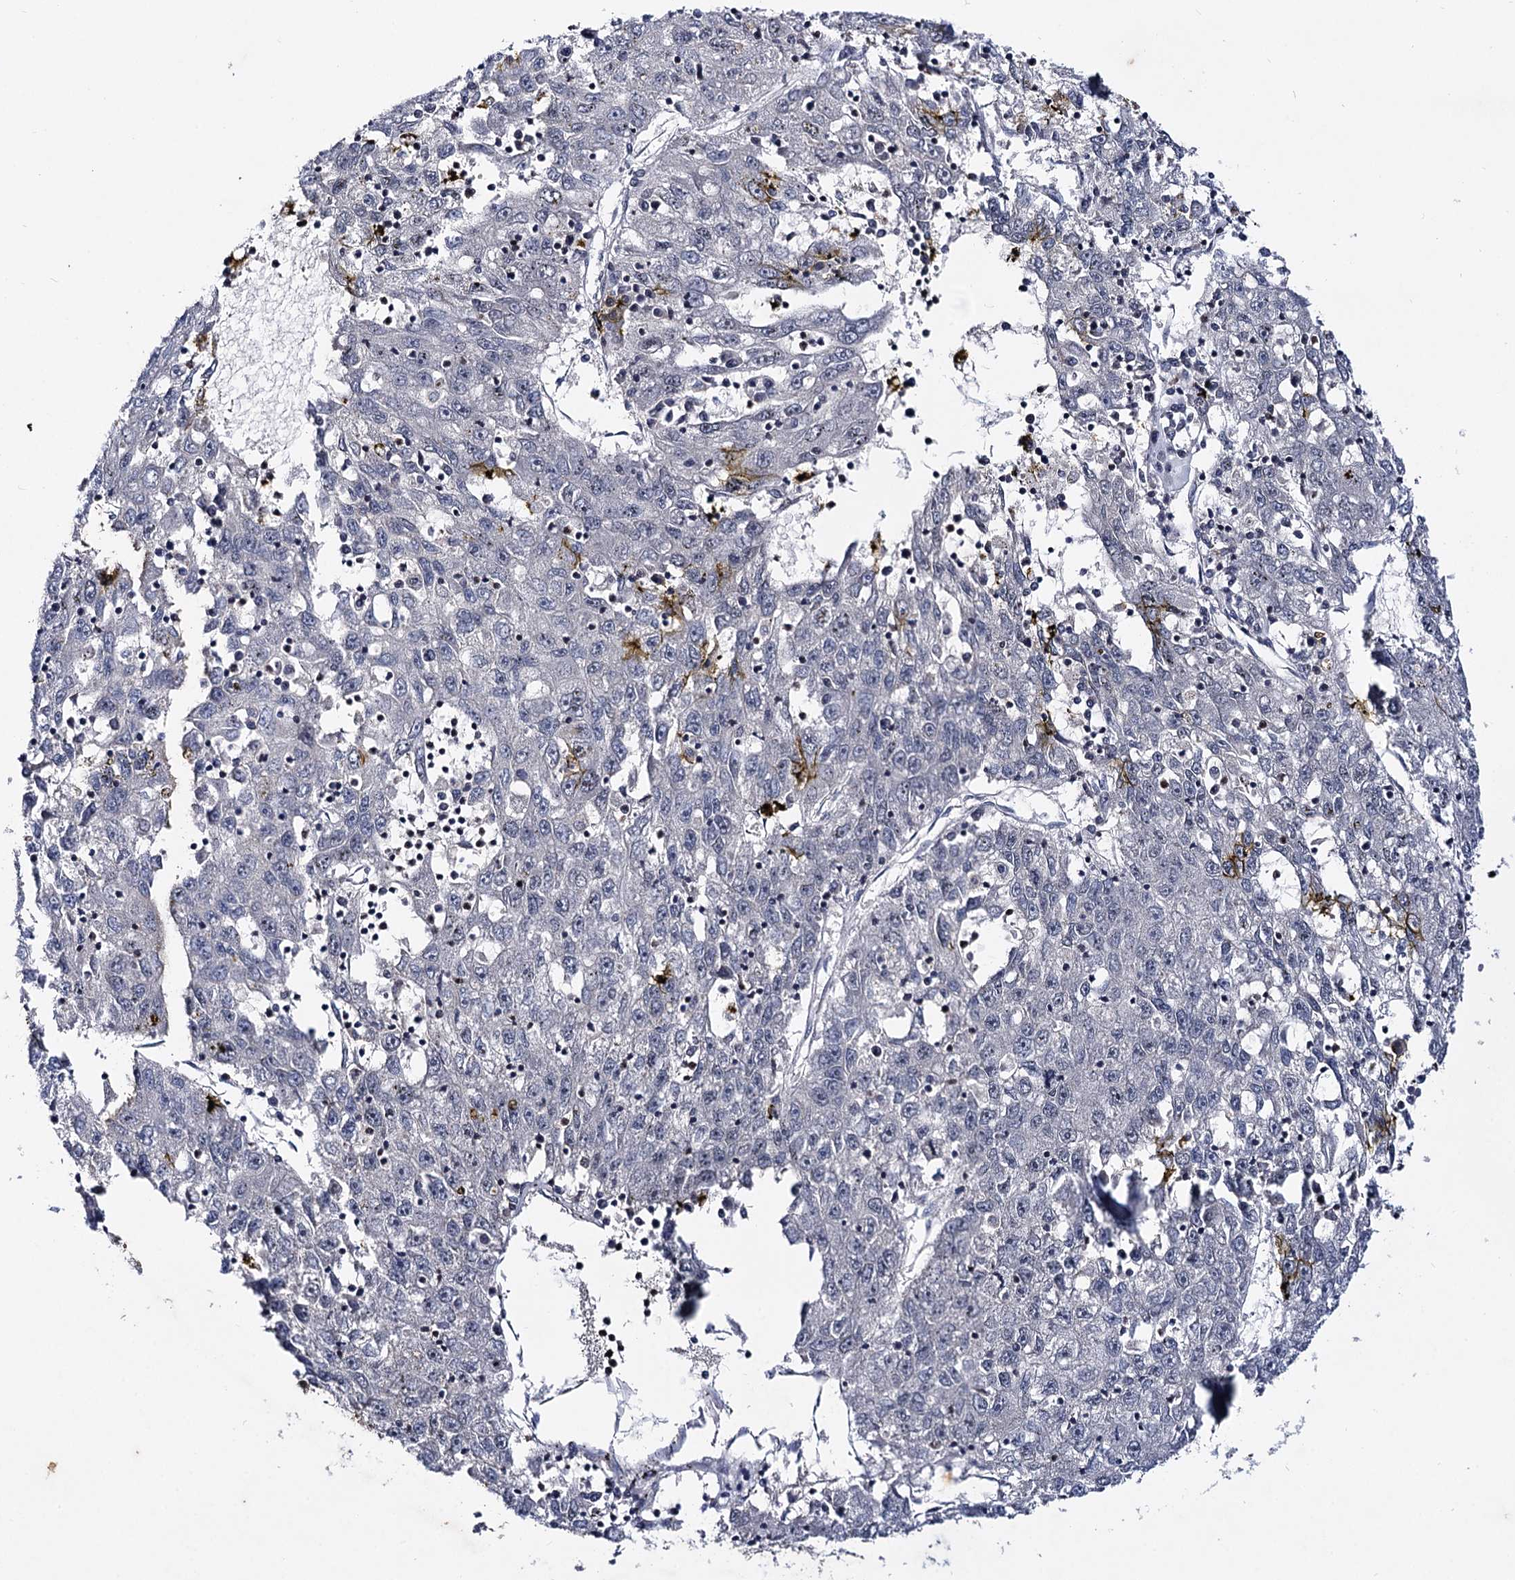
{"staining": {"intensity": "negative", "quantity": "none", "location": "none"}, "tissue": "liver cancer", "cell_type": "Tumor cells", "image_type": "cancer", "snomed": [{"axis": "morphology", "description": "Carcinoma, Hepatocellular, NOS"}, {"axis": "topography", "description": "Liver"}], "caption": "Hepatocellular carcinoma (liver) was stained to show a protein in brown. There is no significant expression in tumor cells.", "gene": "SMCHD1", "patient": {"sex": "male", "age": 49}}